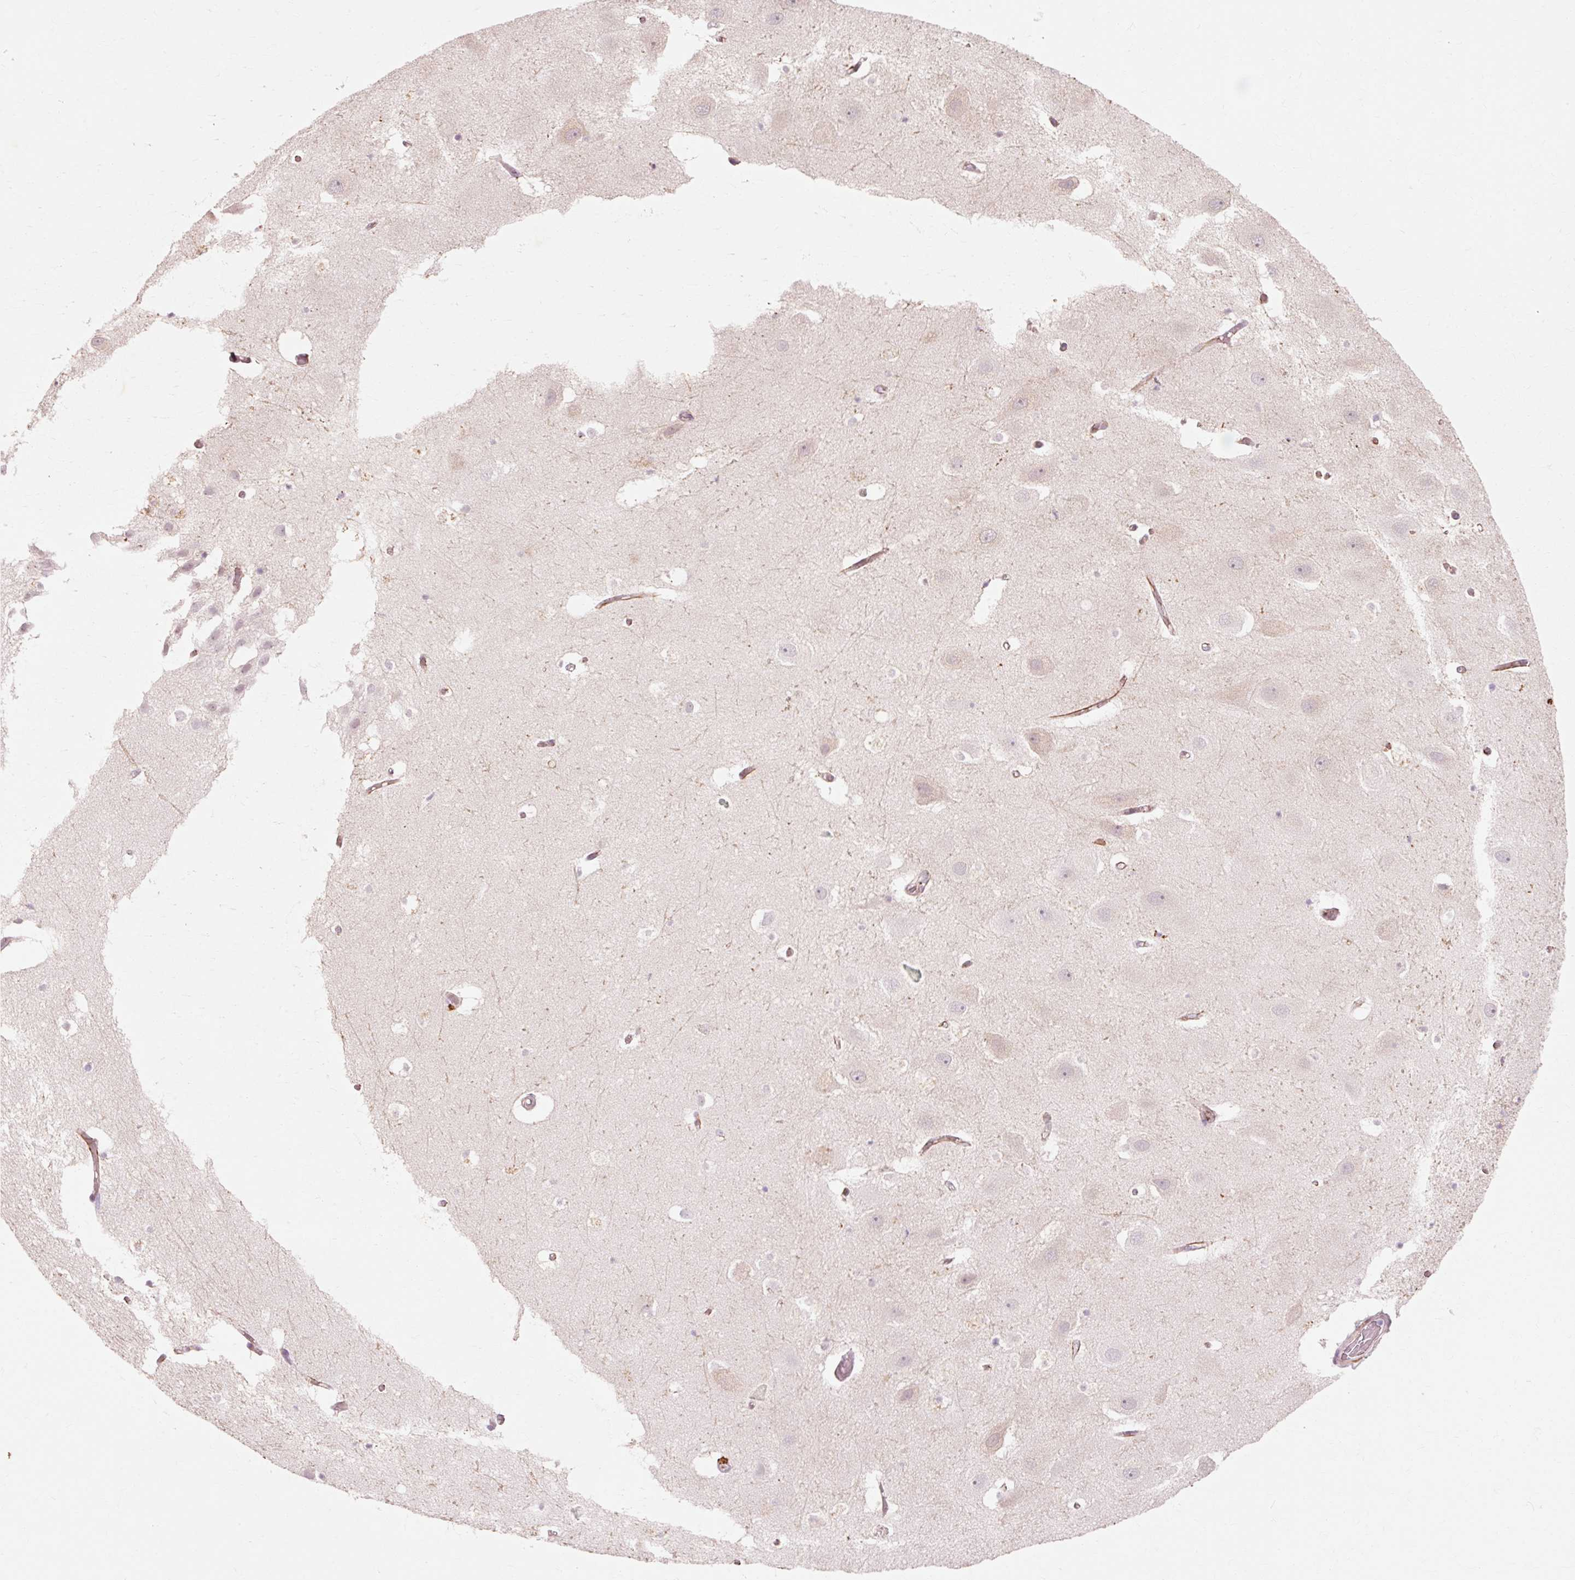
{"staining": {"intensity": "negative", "quantity": "none", "location": "none"}, "tissue": "hippocampus", "cell_type": "Glial cells", "image_type": "normal", "snomed": [{"axis": "morphology", "description": "Normal tissue, NOS"}, {"axis": "topography", "description": "Hippocampus"}], "caption": "Glial cells show no significant positivity in normal hippocampus. The staining was performed using DAB (3,3'-diaminobenzidine) to visualize the protein expression in brown, while the nuclei were stained in blue with hematoxylin (Magnification: 20x).", "gene": "TRIM73", "patient": {"sex": "female", "age": 52}}